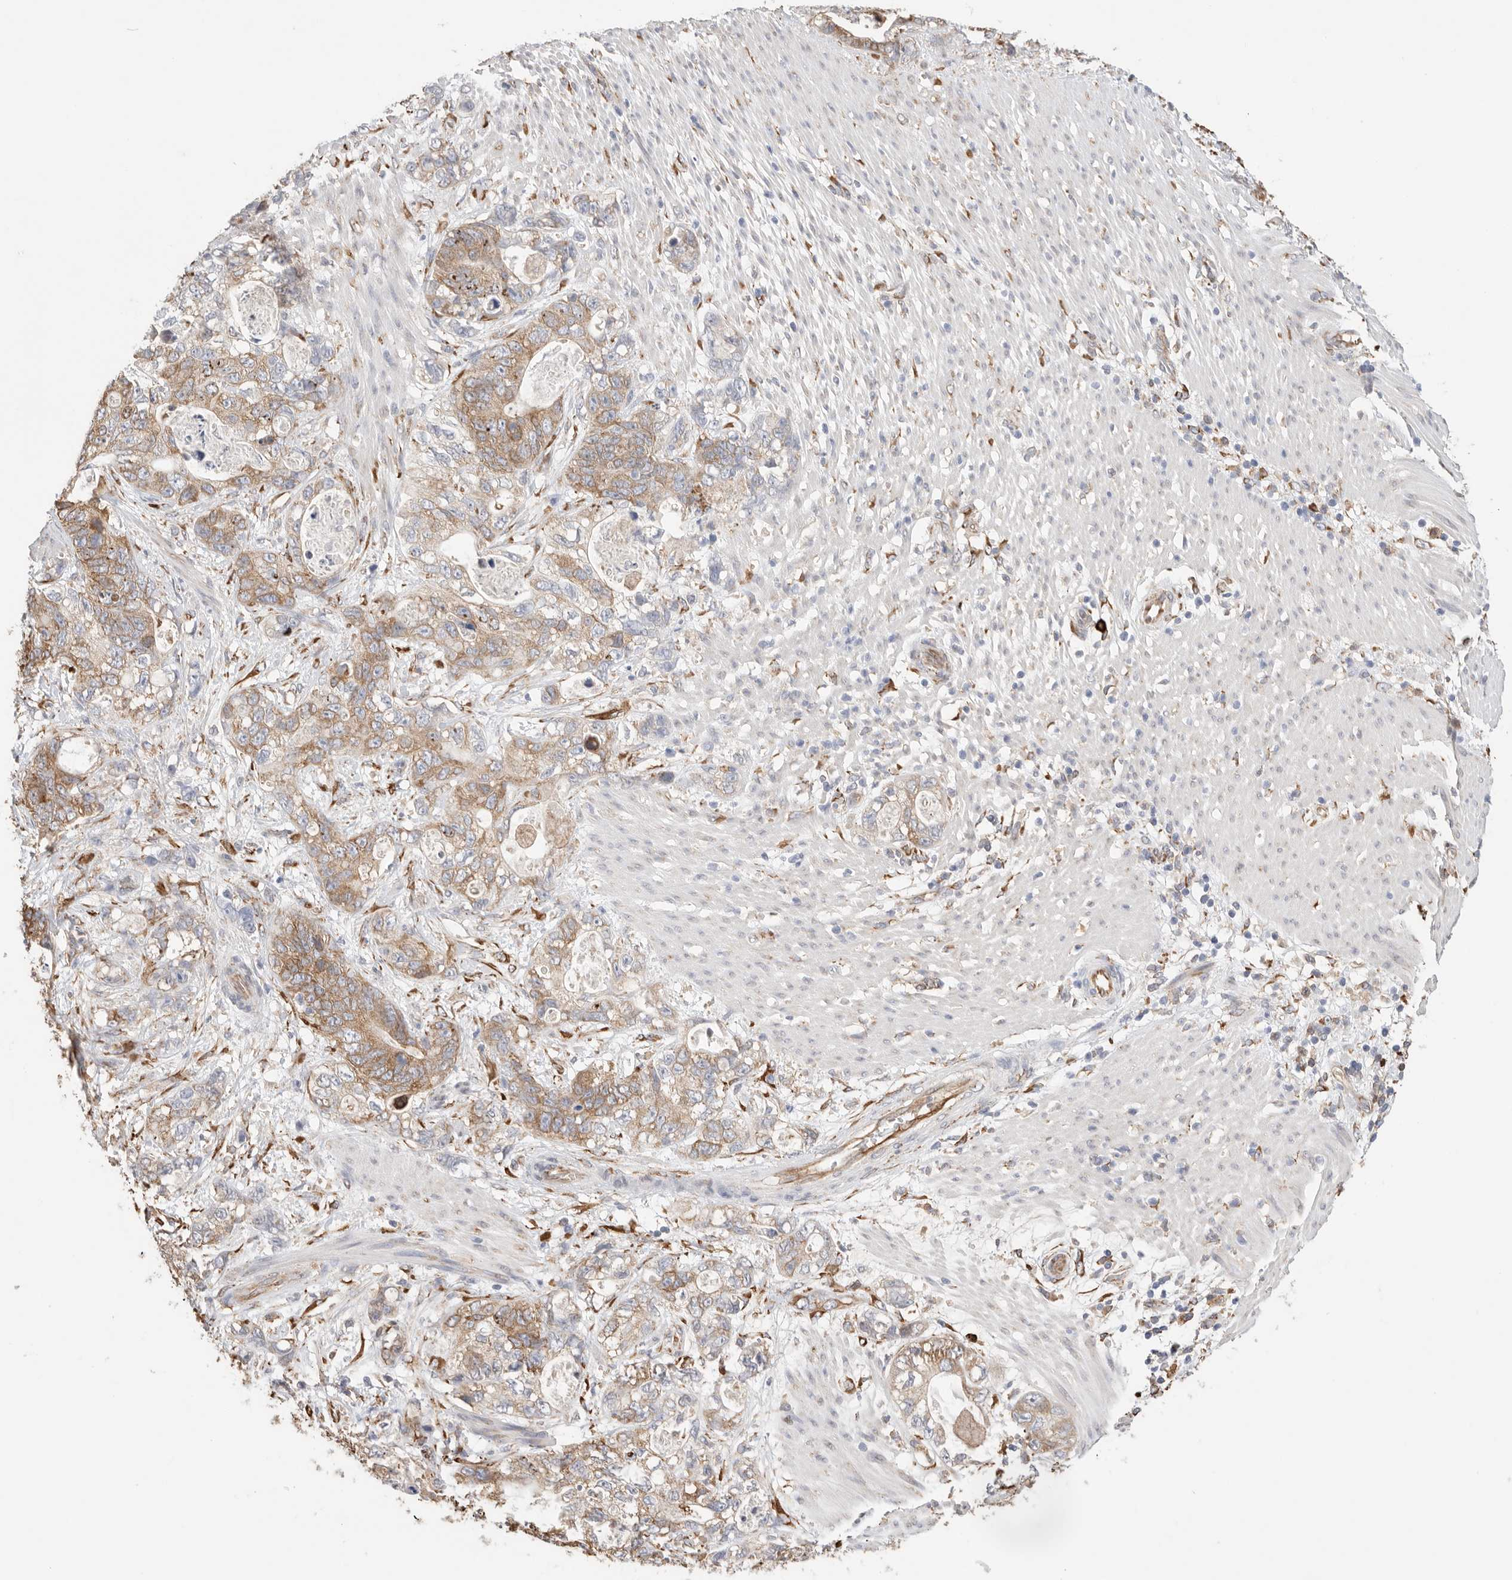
{"staining": {"intensity": "moderate", "quantity": ">75%", "location": "cytoplasmic/membranous"}, "tissue": "stomach cancer", "cell_type": "Tumor cells", "image_type": "cancer", "snomed": [{"axis": "morphology", "description": "Normal tissue, NOS"}, {"axis": "morphology", "description": "Adenocarcinoma, NOS"}, {"axis": "topography", "description": "Stomach"}], "caption": "Stomach cancer stained with a protein marker reveals moderate staining in tumor cells.", "gene": "BLOC1S5", "patient": {"sex": "female", "age": 89}}